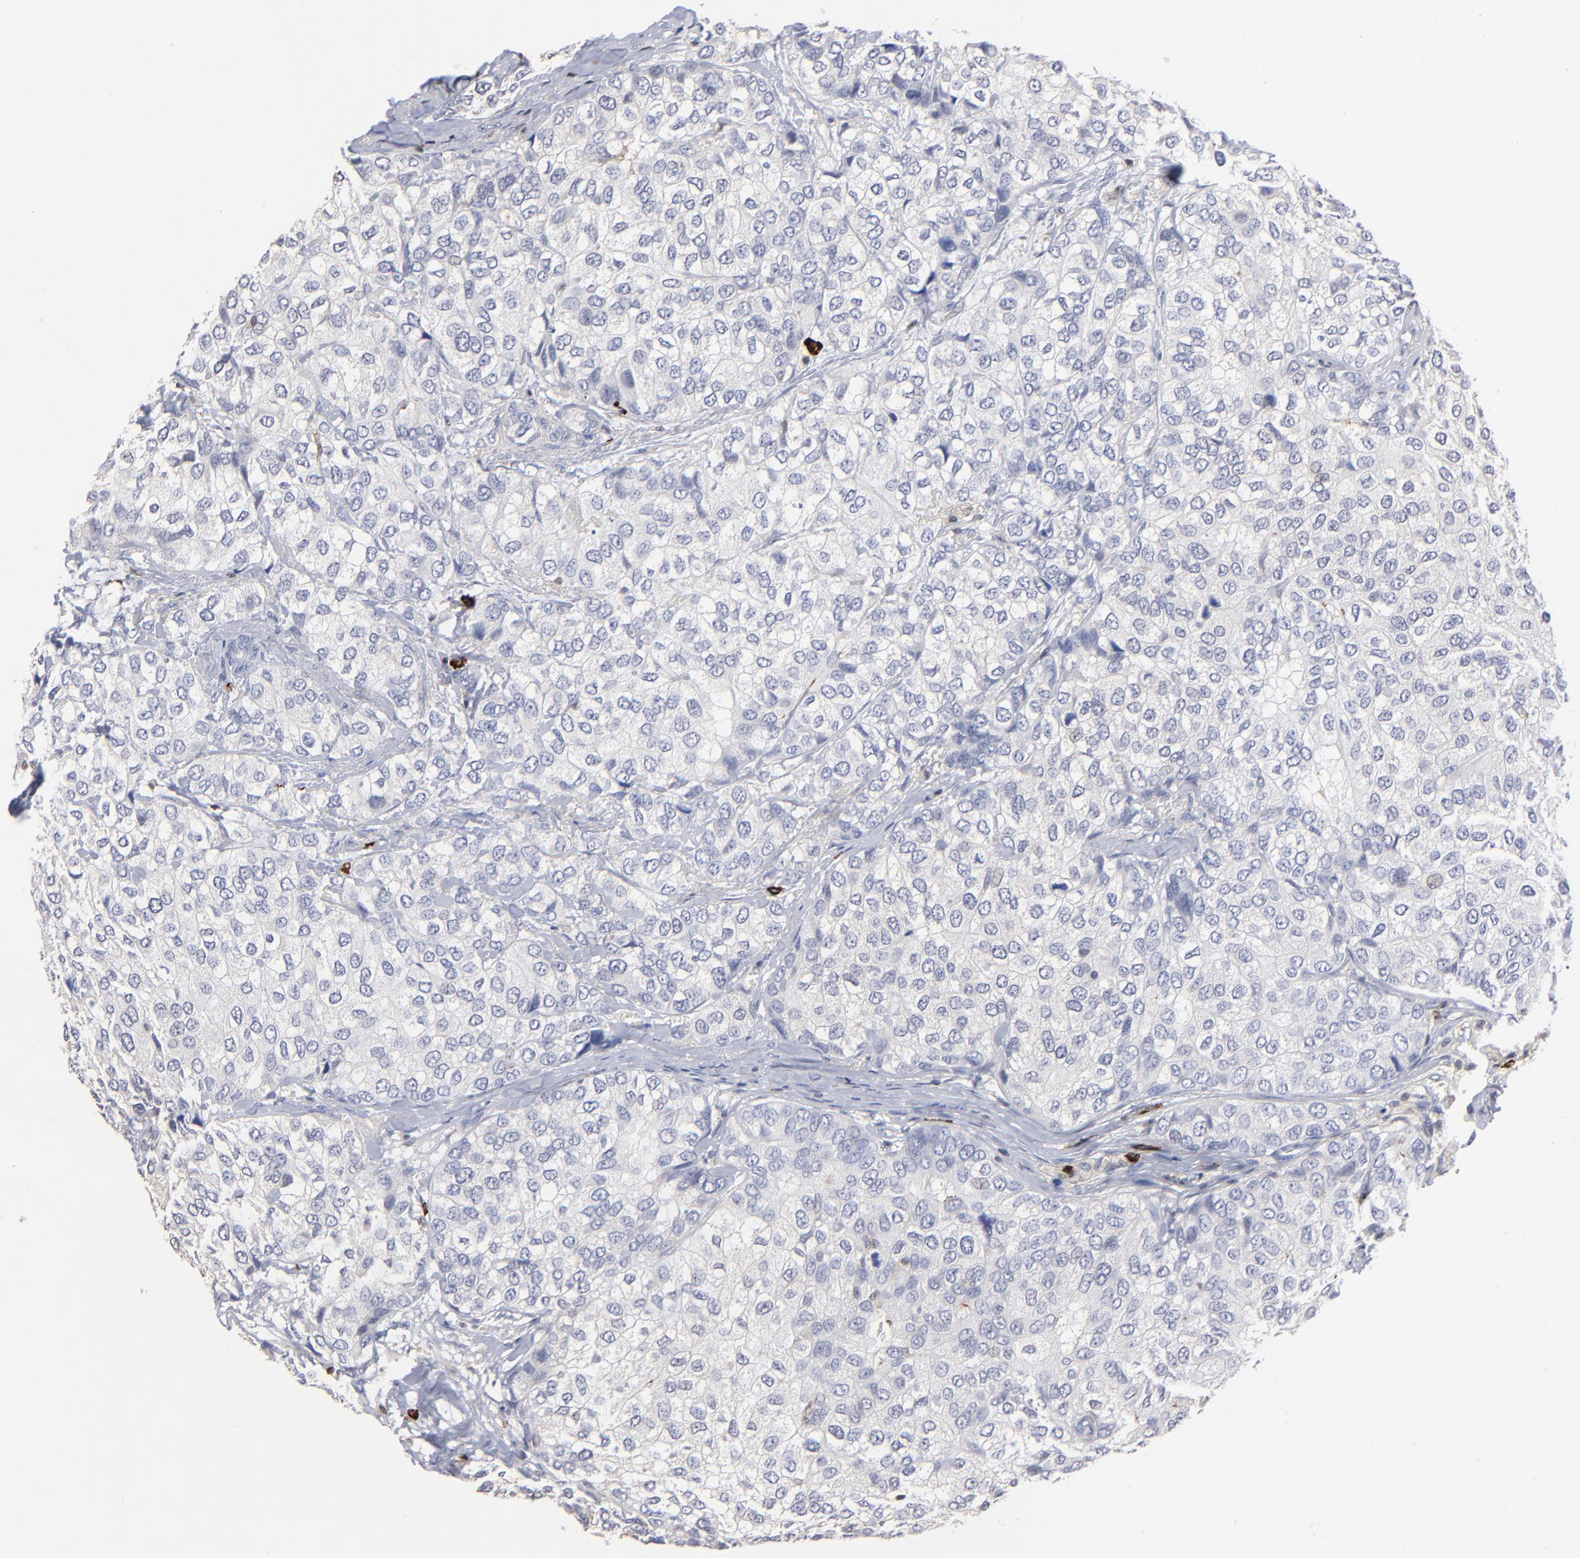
{"staining": {"intensity": "negative", "quantity": "none", "location": "none"}, "tissue": "breast cancer", "cell_type": "Tumor cells", "image_type": "cancer", "snomed": [{"axis": "morphology", "description": "Duct carcinoma"}, {"axis": "topography", "description": "Breast"}], "caption": "An immunohistochemistry (IHC) micrograph of breast cancer (infiltrating ductal carcinoma) is shown. There is no staining in tumor cells of breast cancer (infiltrating ductal carcinoma).", "gene": "TBXT", "patient": {"sex": "female", "age": 68}}